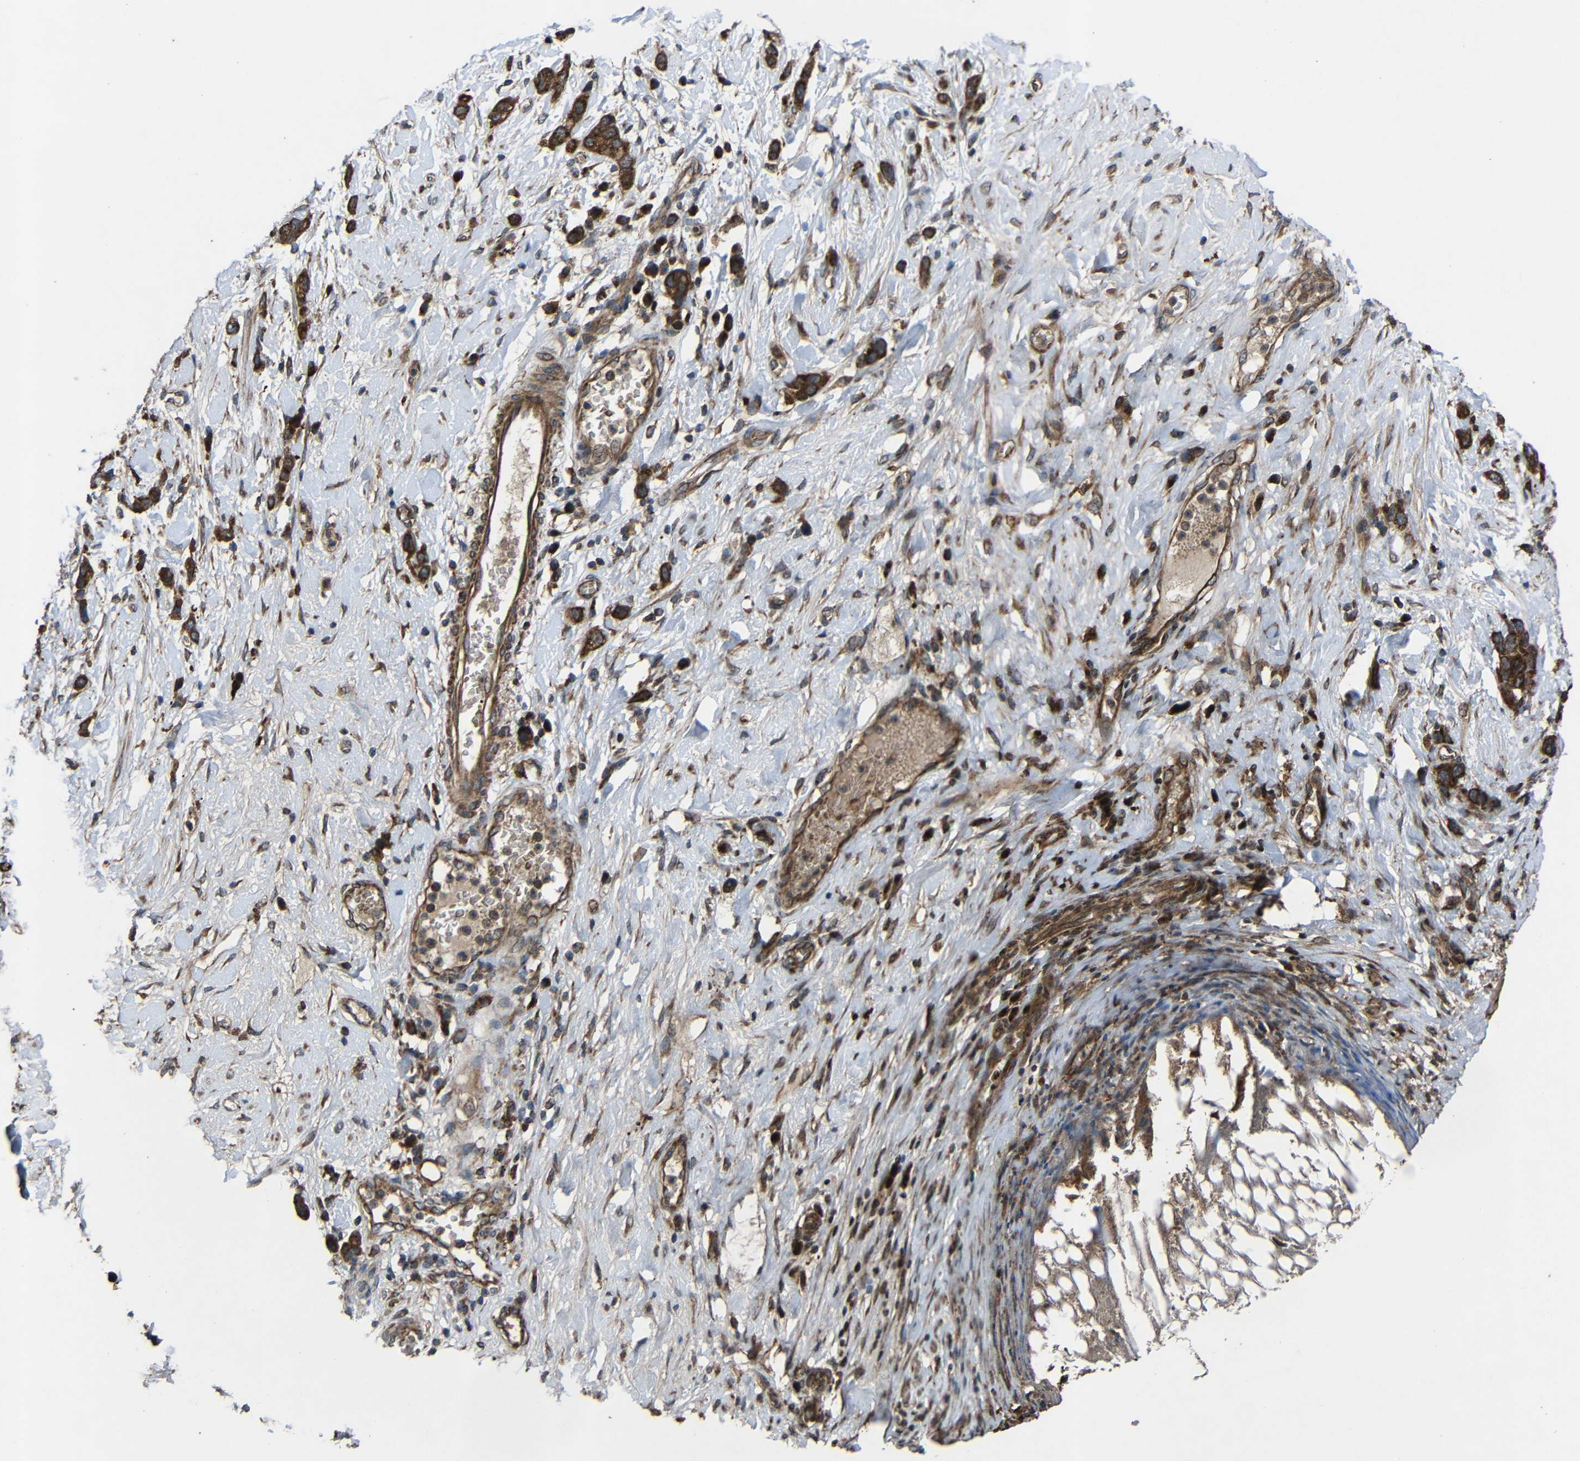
{"staining": {"intensity": "strong", "quantity": ">75%", "location": "cytoplasmic/membranous"}, "tissue": "stomach cancer", "cell_type": "Tumor cells", "image_type": "cancer", "snomed": [{"axis": "morphology", "description": "Adenocarcinoma, NOS"}, {"axis": "morphology", "description": "Adenocarcinoma, High grade"}, {"axis": "topography", "description": "Stomach, upper"}, {"axis": "topography", "description": "Stomach, lower"}], "caption": "Immunohistochemistry (IHC) staining of stomach adenocarcinoma (high-grade), which shows high levels of strong cytoplasmic/membranous expression in approximately >75% of tumor cells indicating strong cytoplasmic/membranous protein expression. The staining was performed using DAB (brown) for protein detection and nuclei were counterstained in hematoxylin (blue).", "gene": "C1GALT1", "patient": {"sex": "female", "age": 65}}